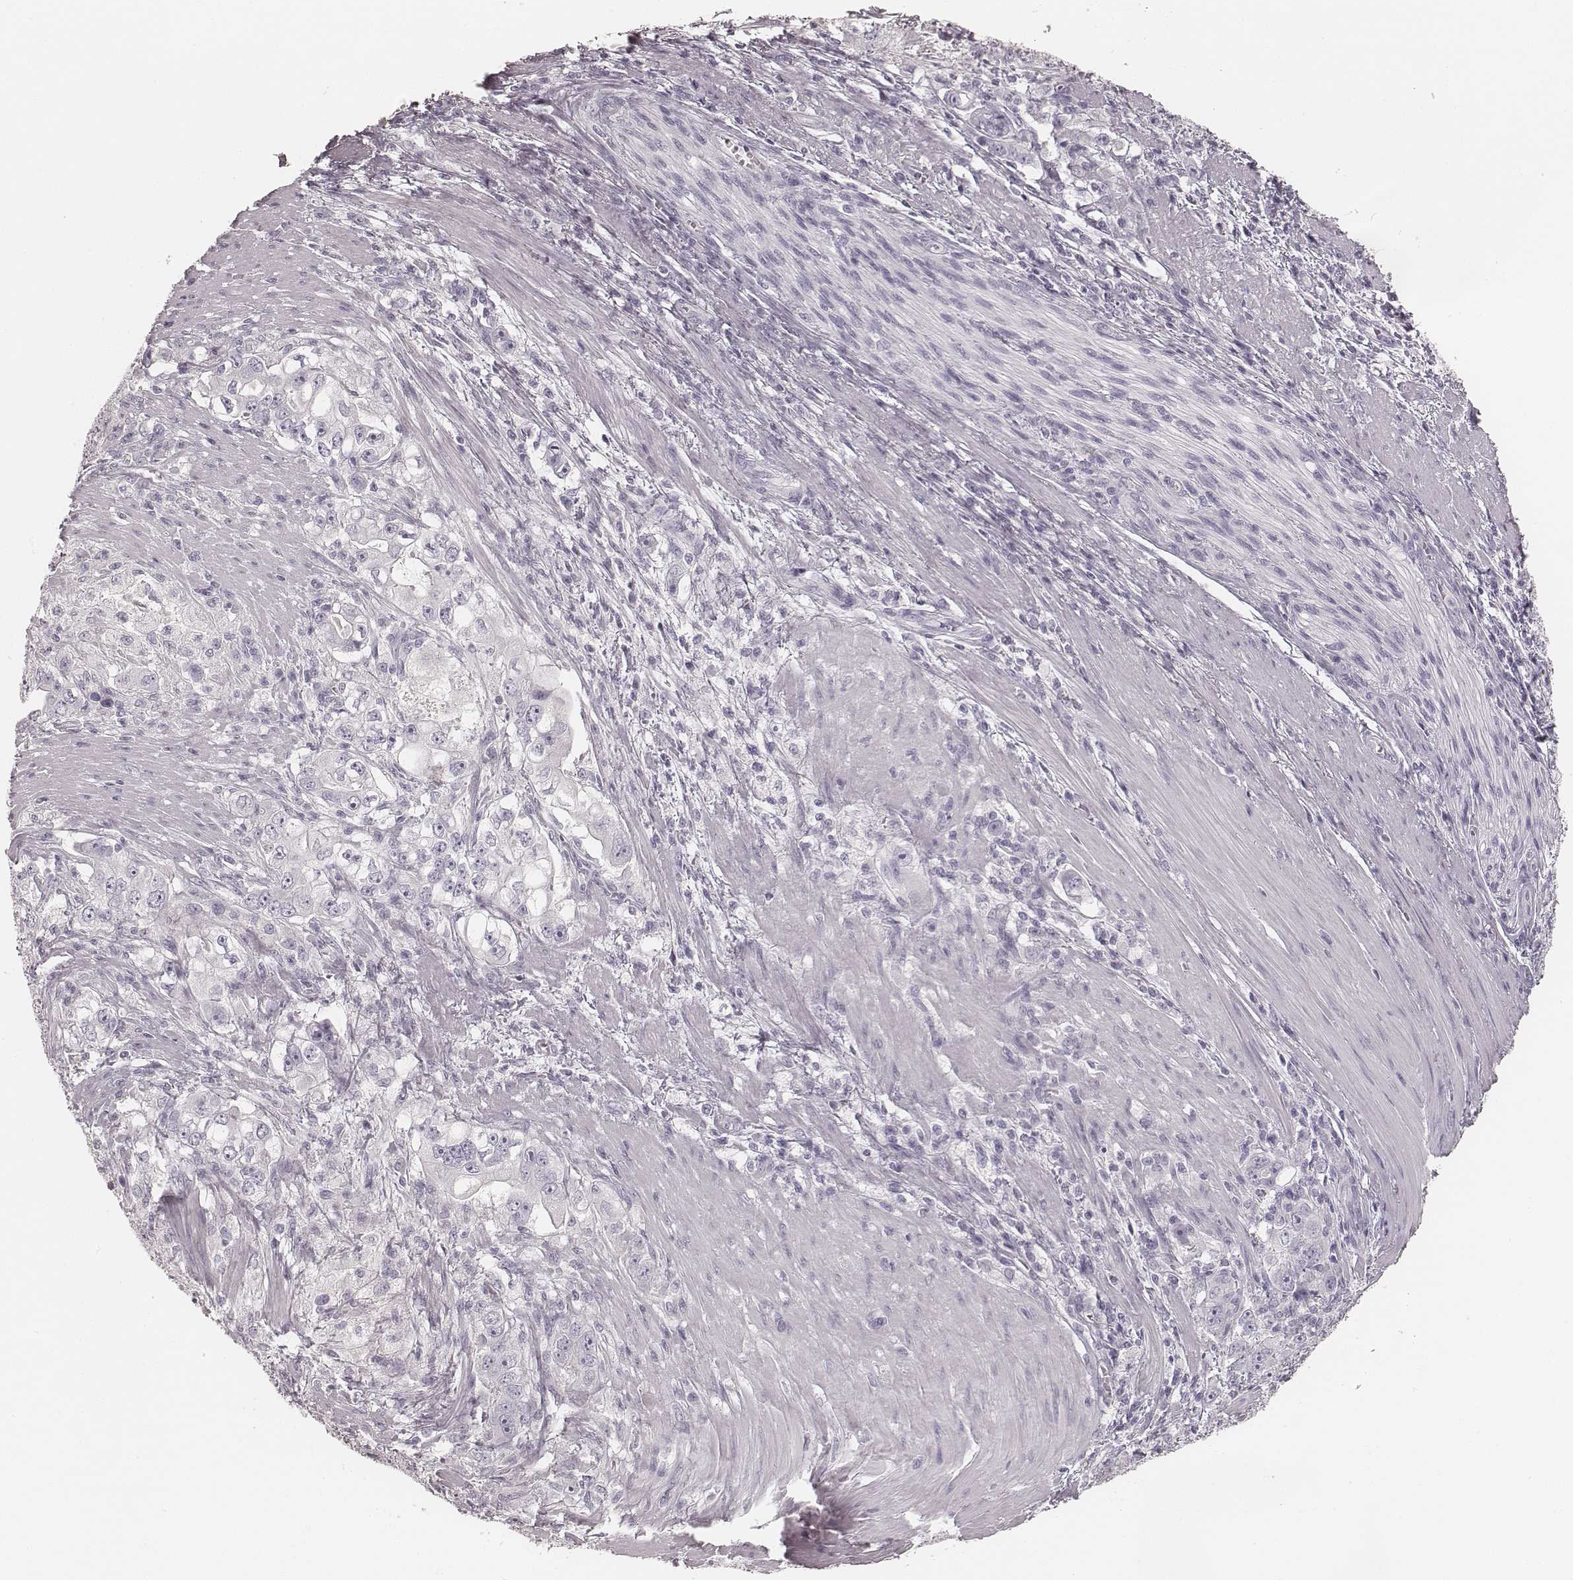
{"staining": {"intensity": "negative", "quantity": "none", "location": "none"}, "tissue": "stomach cancer", "cell_type": "Tumor cells", "image_type": "cancer", "snomed": [{"axis": "morphology", "description": "Adenocarcinoma, NOS"}, {"axis": "topography", "description": "Stomach, lower"}], "caption": "Immunohistochemical staining of adenocarcinoma (stomach) demonstrates no significant staining in tumor cells. (Brightfield microscopy of DAB immunohistochemistry (IHC) at high magnification).", "gene": "KRT72", "patient": {"sex": "female", "age": 72}}